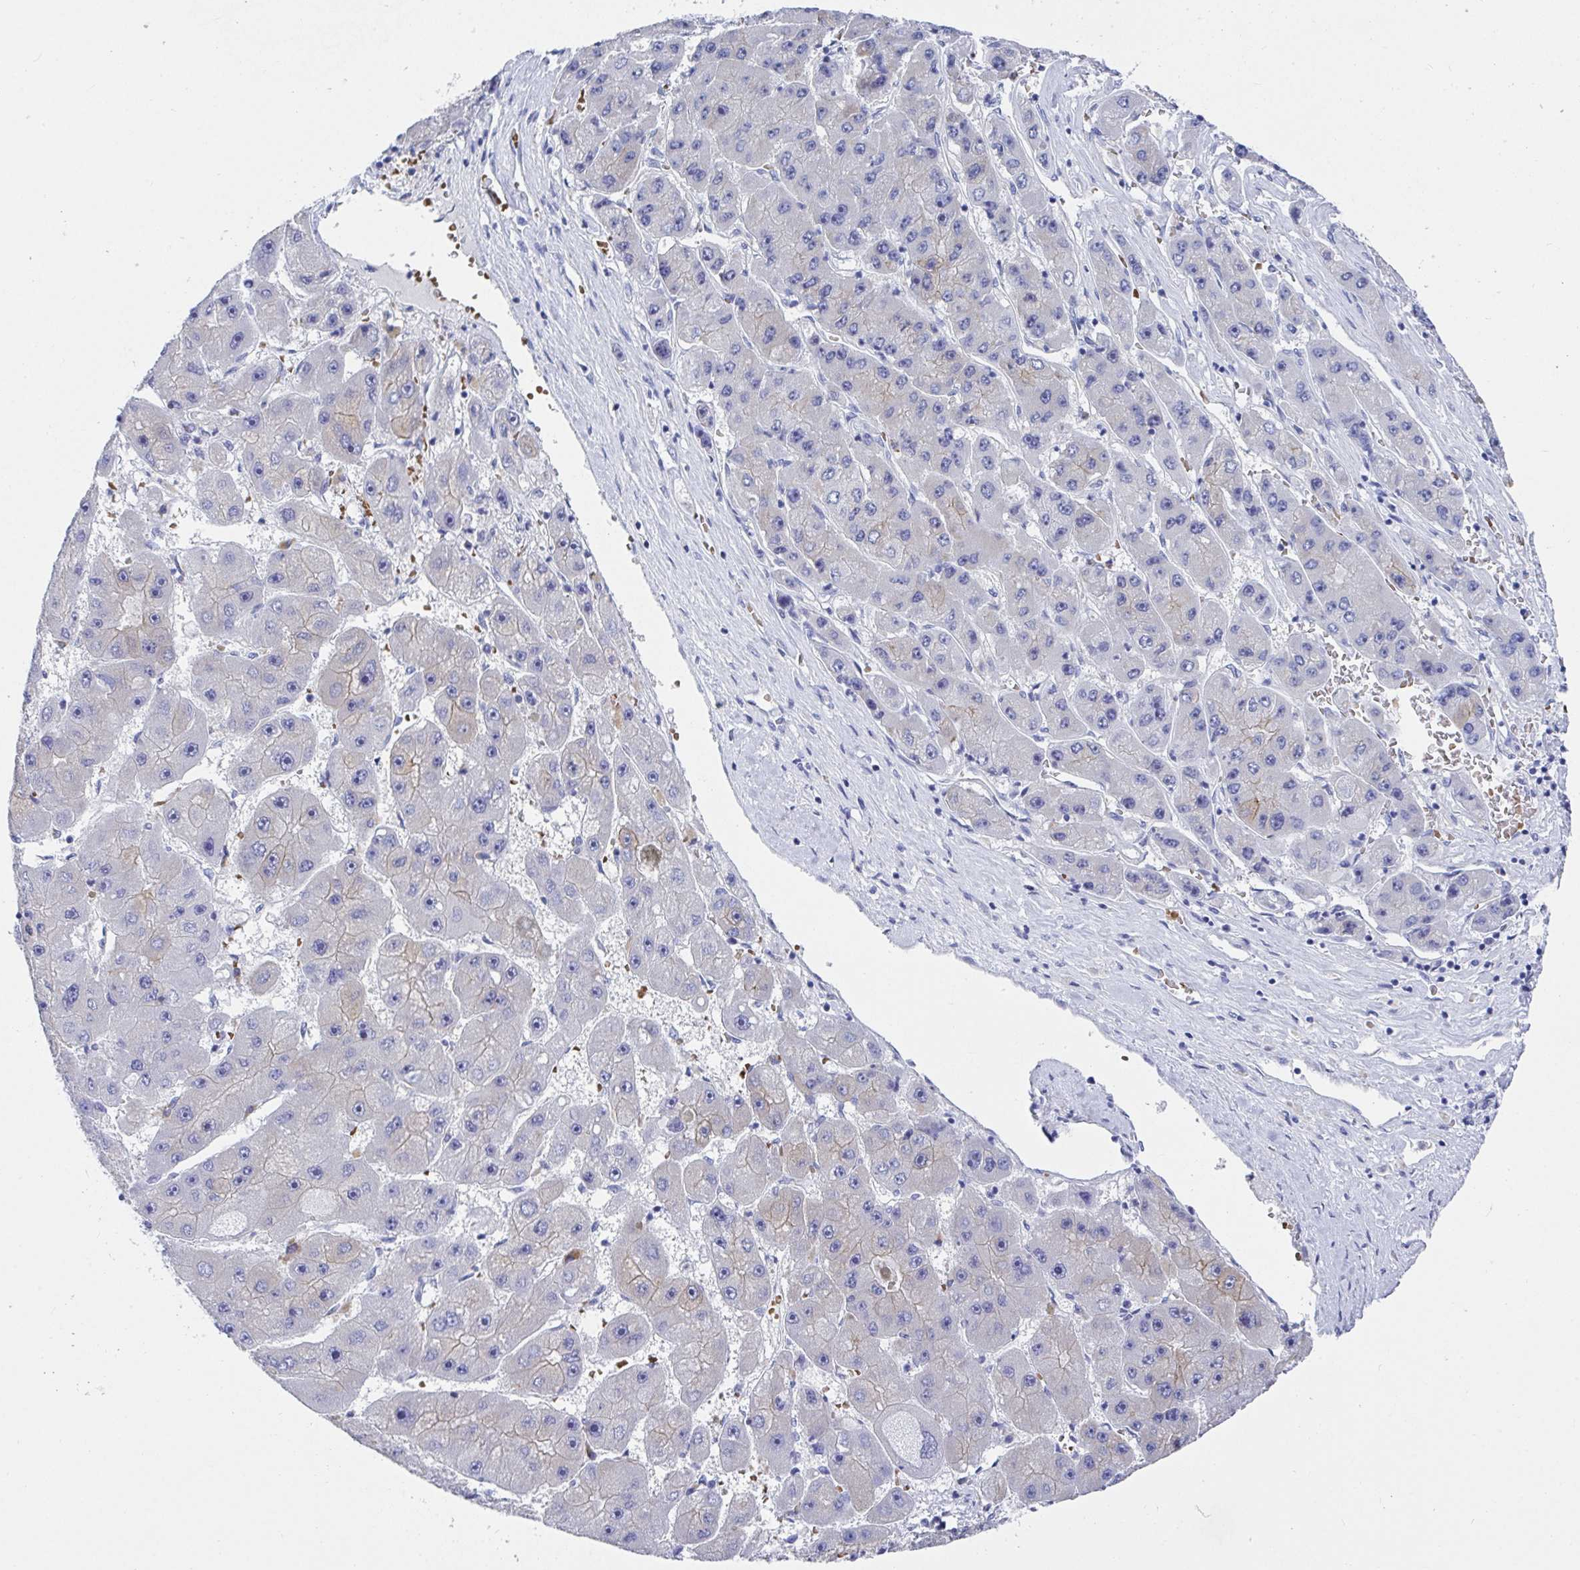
{"staining": {"intensity": "negative", "quantity": "none", "location": "none"}, "tissue": "liver cancer", "cell_type": "Tumor cells", "image_type": "cancer", "snomed": [{"axis": "morphology", "description": "Carcinoma, Hepatocellular, NOS"}, {"axis": "topography", "description": "Liver"}], "caption": "Liver hepatocellular carcinoma was stained to show a protein in brown. There is no significant expression in tumor cells. (Stains: DAB (3,3'-diaminobenzidine) immunohistochemistry with hematoxylin counter stain, Microscopy: brightfield microscopy at high magnification).", "gene": "CLDN8", "patient": {"sex": "female", "age": 61}}